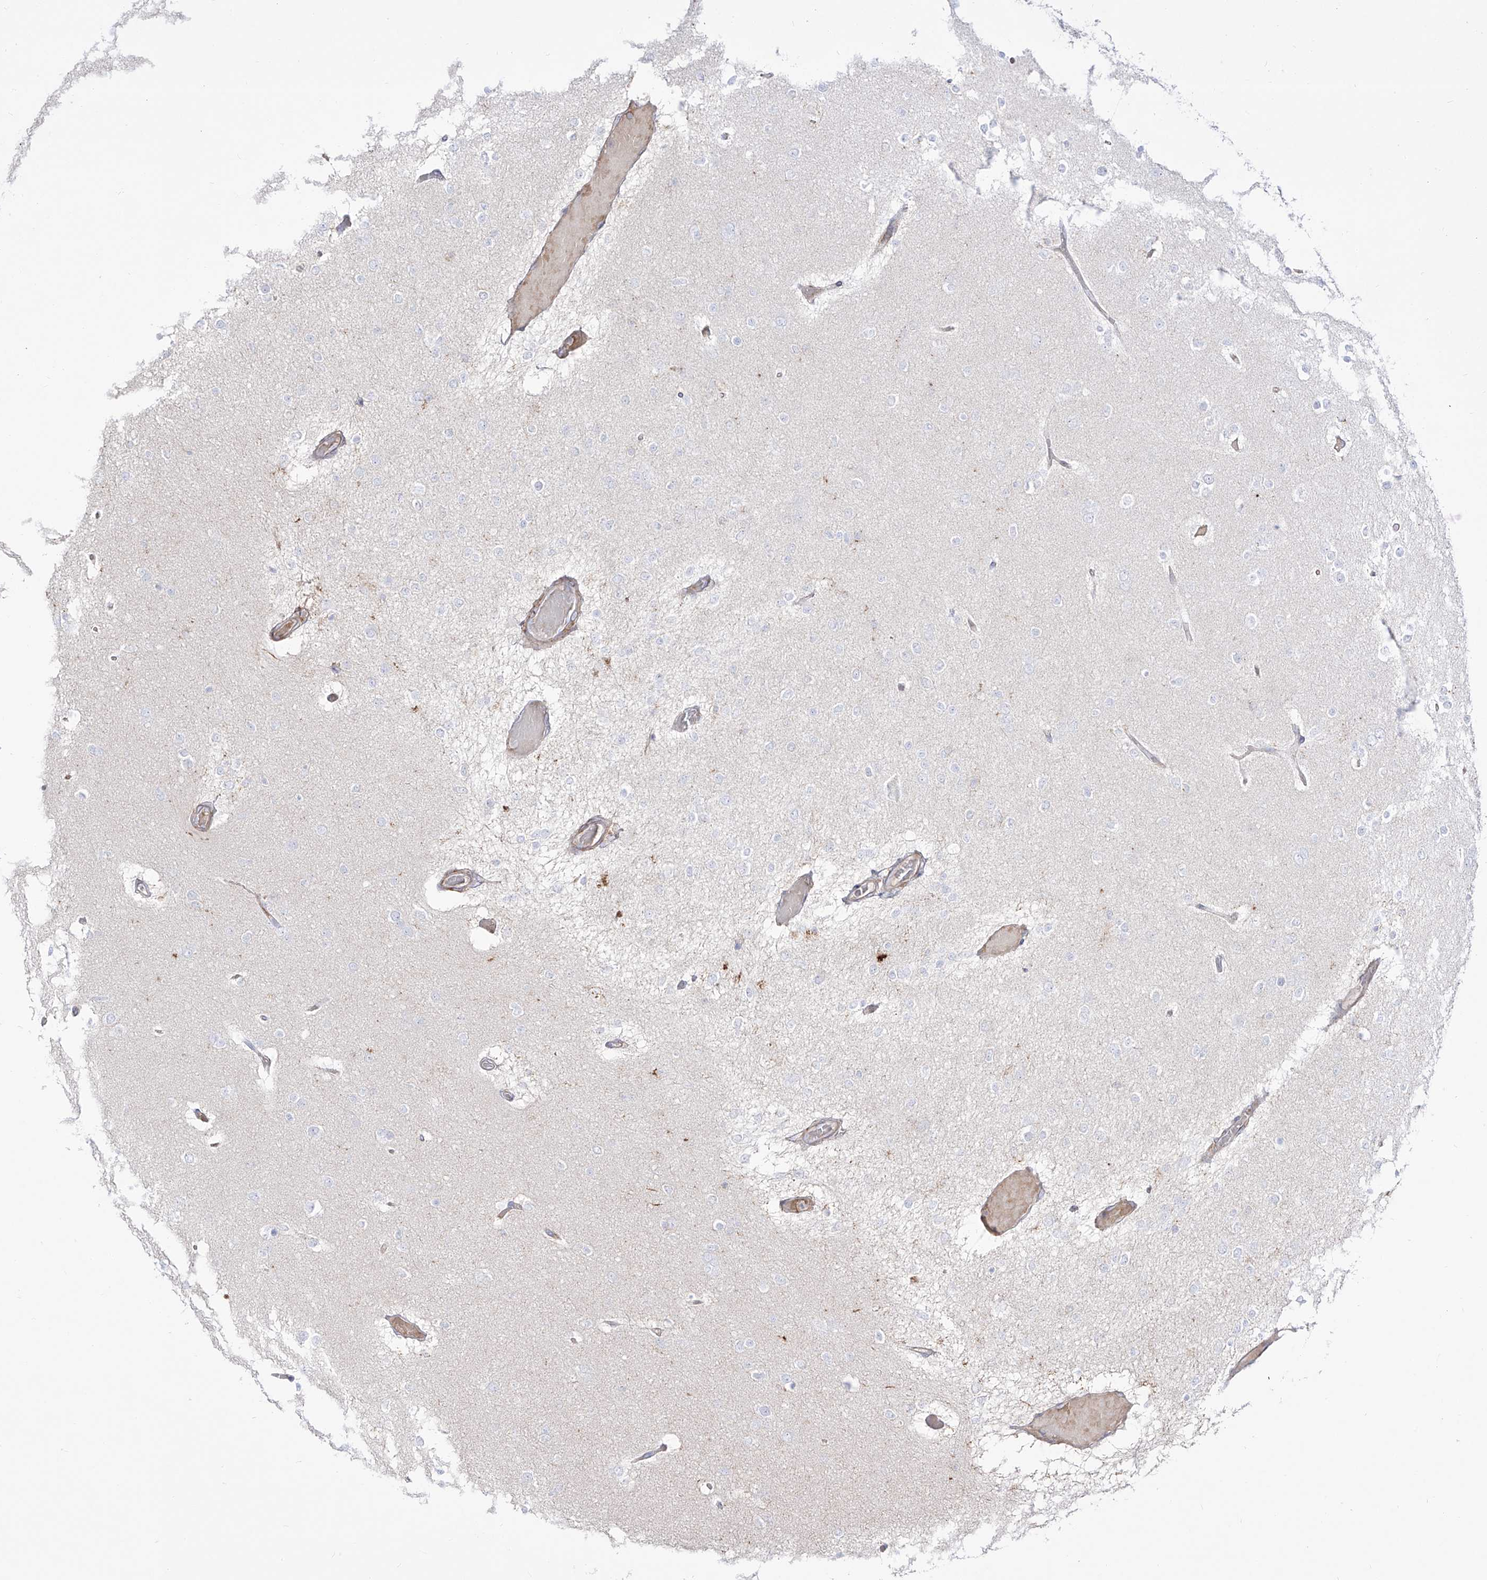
{"staining": {"intensity": "negative", "quantity": "none", "location": "none"}, "tissue": "glioma", "cell_type": "Tumor cells", "image_type": "cancer", "snomed": [{"axis": "morphology", "description": "Glioma, malignant, Low grade"}, {"axis": "topography", "description": "Brain"}], "caption": "Protein analysis of malignant glioma (low-grade) exhibits no significant positivity in tumor cells. The staining was performed using DAB (3,3'-diaminobenzidine) to visualize the protein expression in brown, while the nuclei were stained in blue with hematoxylin (Magnification: 20x).", "gene": "ZGRF1", "patient": {"sex": "female", "age": 22}}